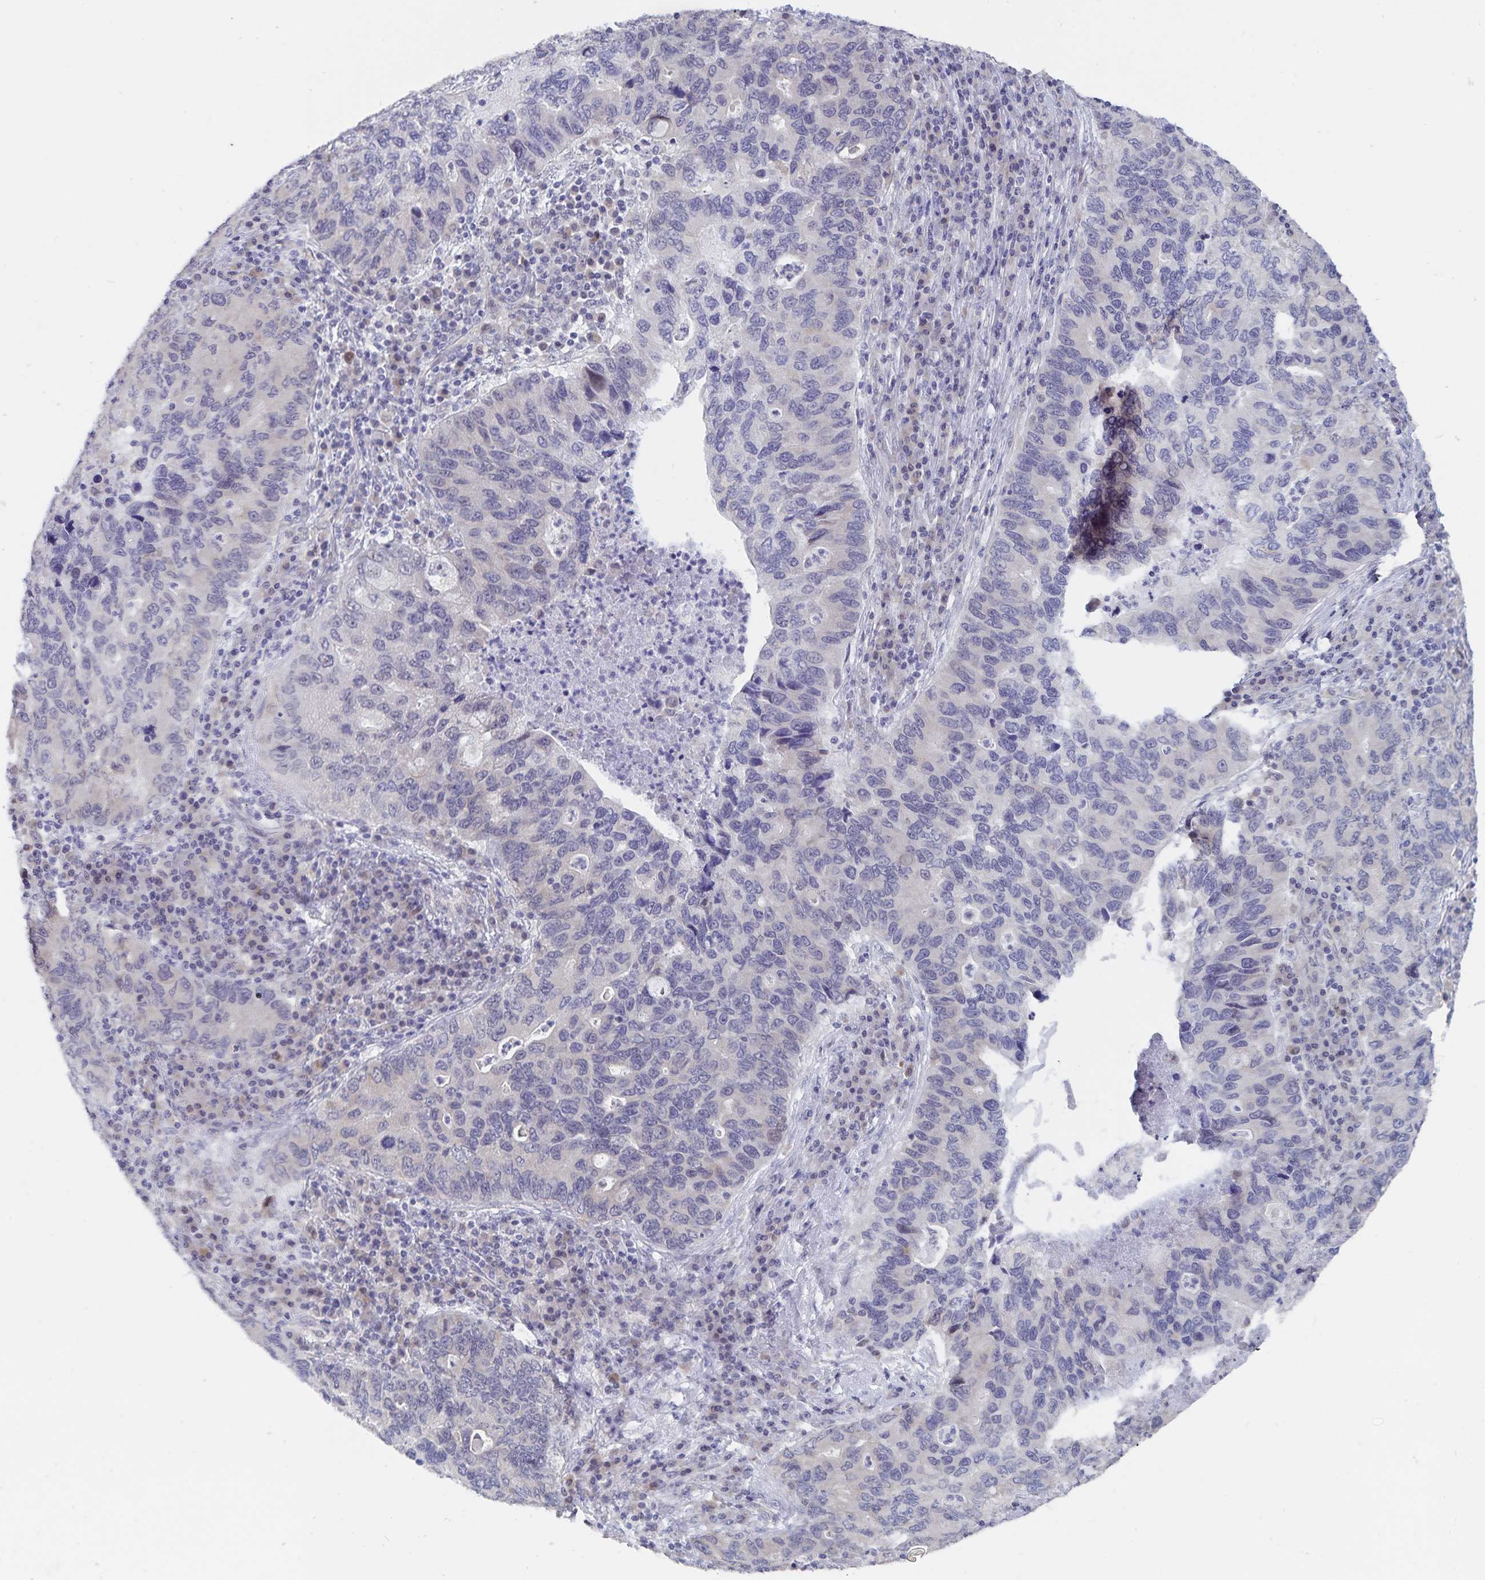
{"staining": {"intensity": "negative", "quantity": "none", "location": "none"}, "tissue": "lung cancer", "cell_type": "Tumor cells", "image_type": "cancer", "snomed": [{"axis": "morphology", "description": "Adenocarcinoma, NOS"}, {"axis": "morphology", "description": "Adenocarcinoma, metastatic, NOS"}, {"axis": "topography", "description": "Lymph node"}, {"axis": "topography", "description": "Lung"}], "caption": "The image displays no significant positivity in tumor cells of lung adenocarcinoma.", "gene": "ATP2A2", "patient": {"sex": "female", "age": 54}}